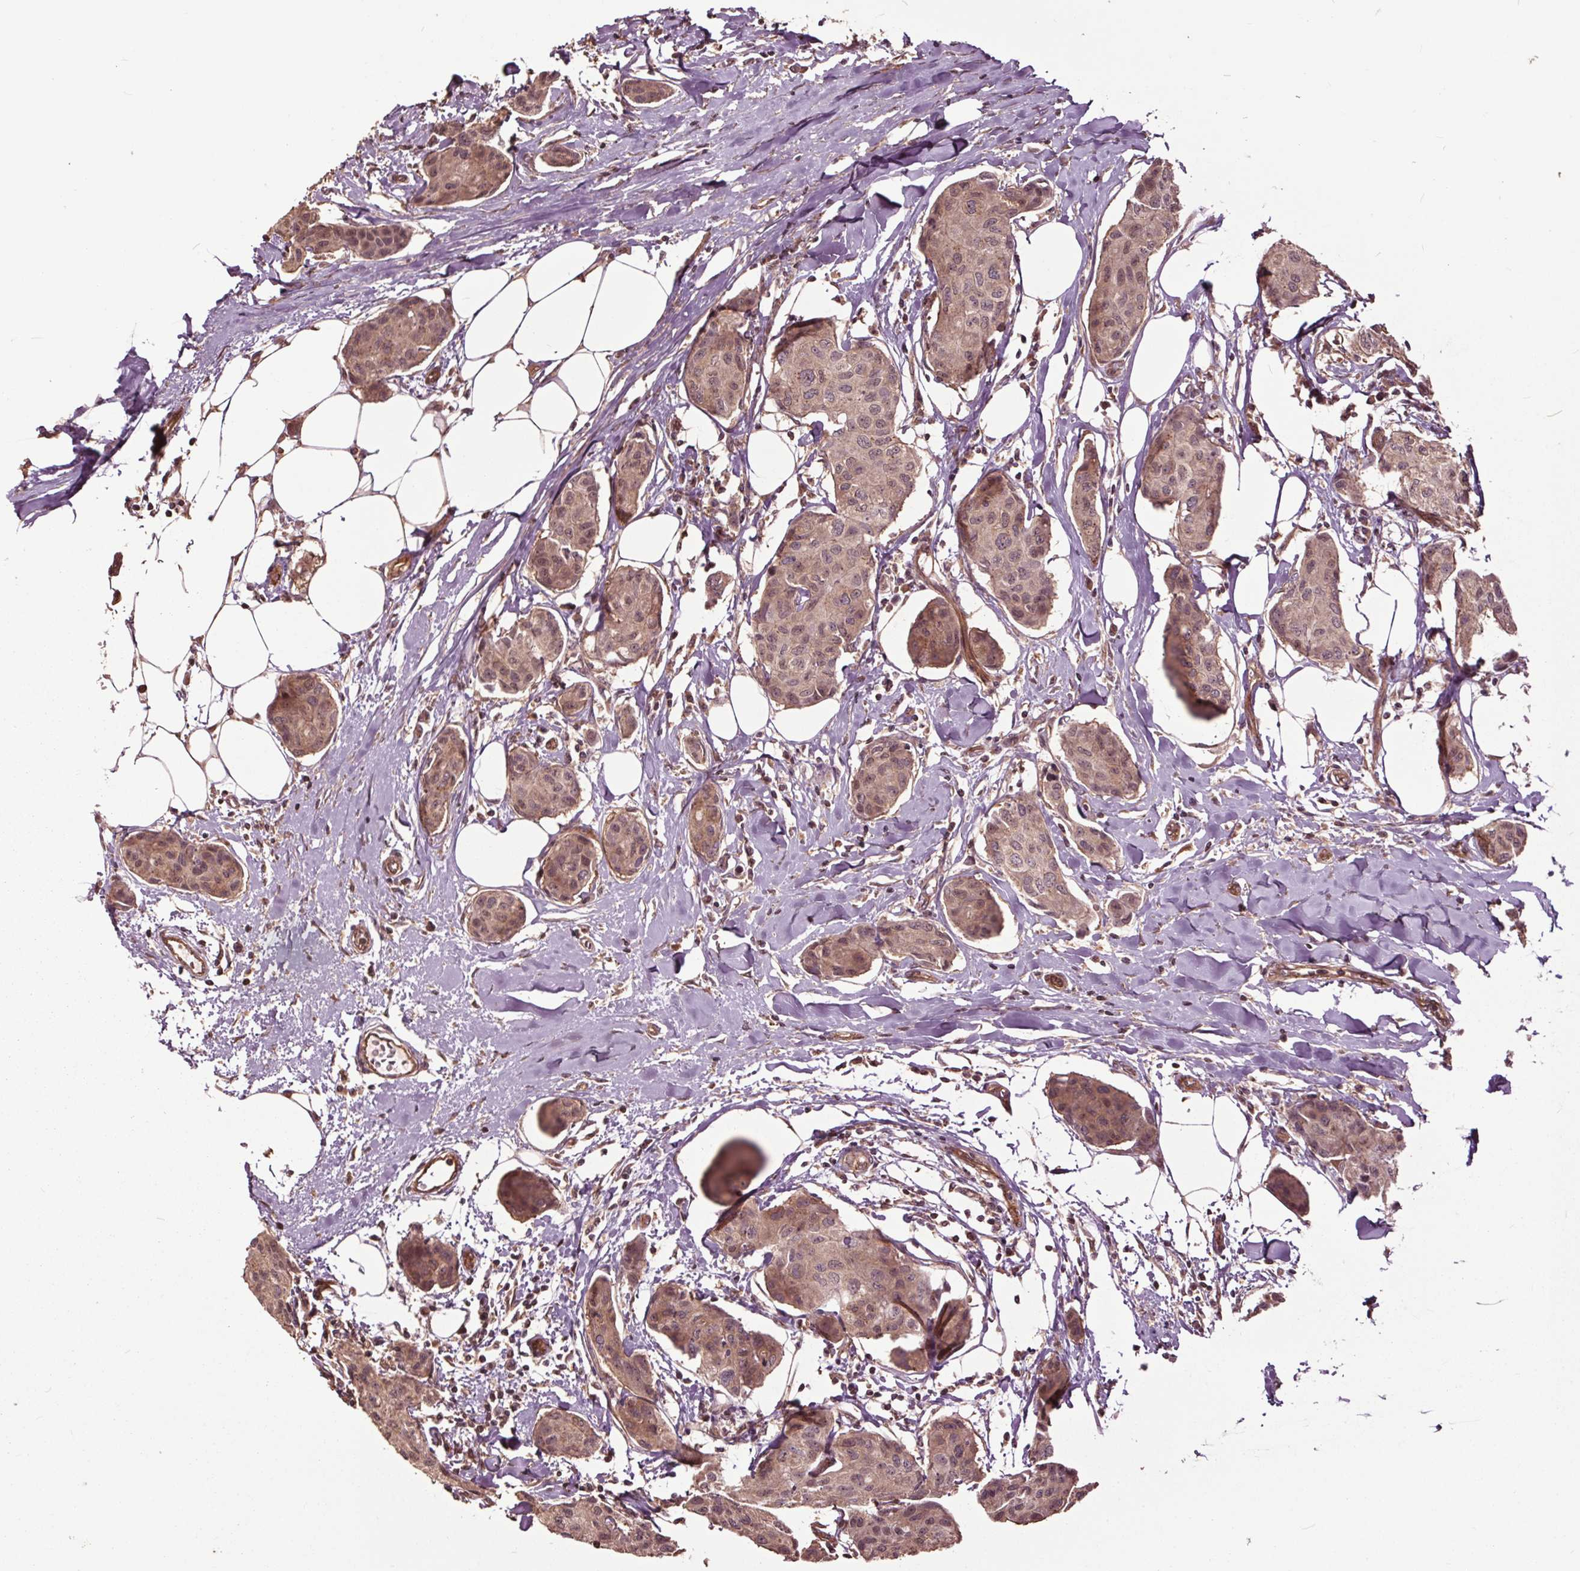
{"staining": {"intensity": "moderate", "quantity": ">75%", "location": "cytoplasmic/membranous,nuclear"}, "tissue": "breast cancer", "cell_type": "Tumor cells", "image_type": "cancer", "snomed": [{"axis": "morphology", "description": "Duct carcinoma"}, {"axis": "topography", "description": "Breast"}], "caption": "A brown stain shows moderate cytoplasmic/membranous and nuclear staining of a protein in human breast infiltrating ductal carcinoma tumor cells.", "gene": "CEP95", "patient": {"sex": "female", "age": 80}}